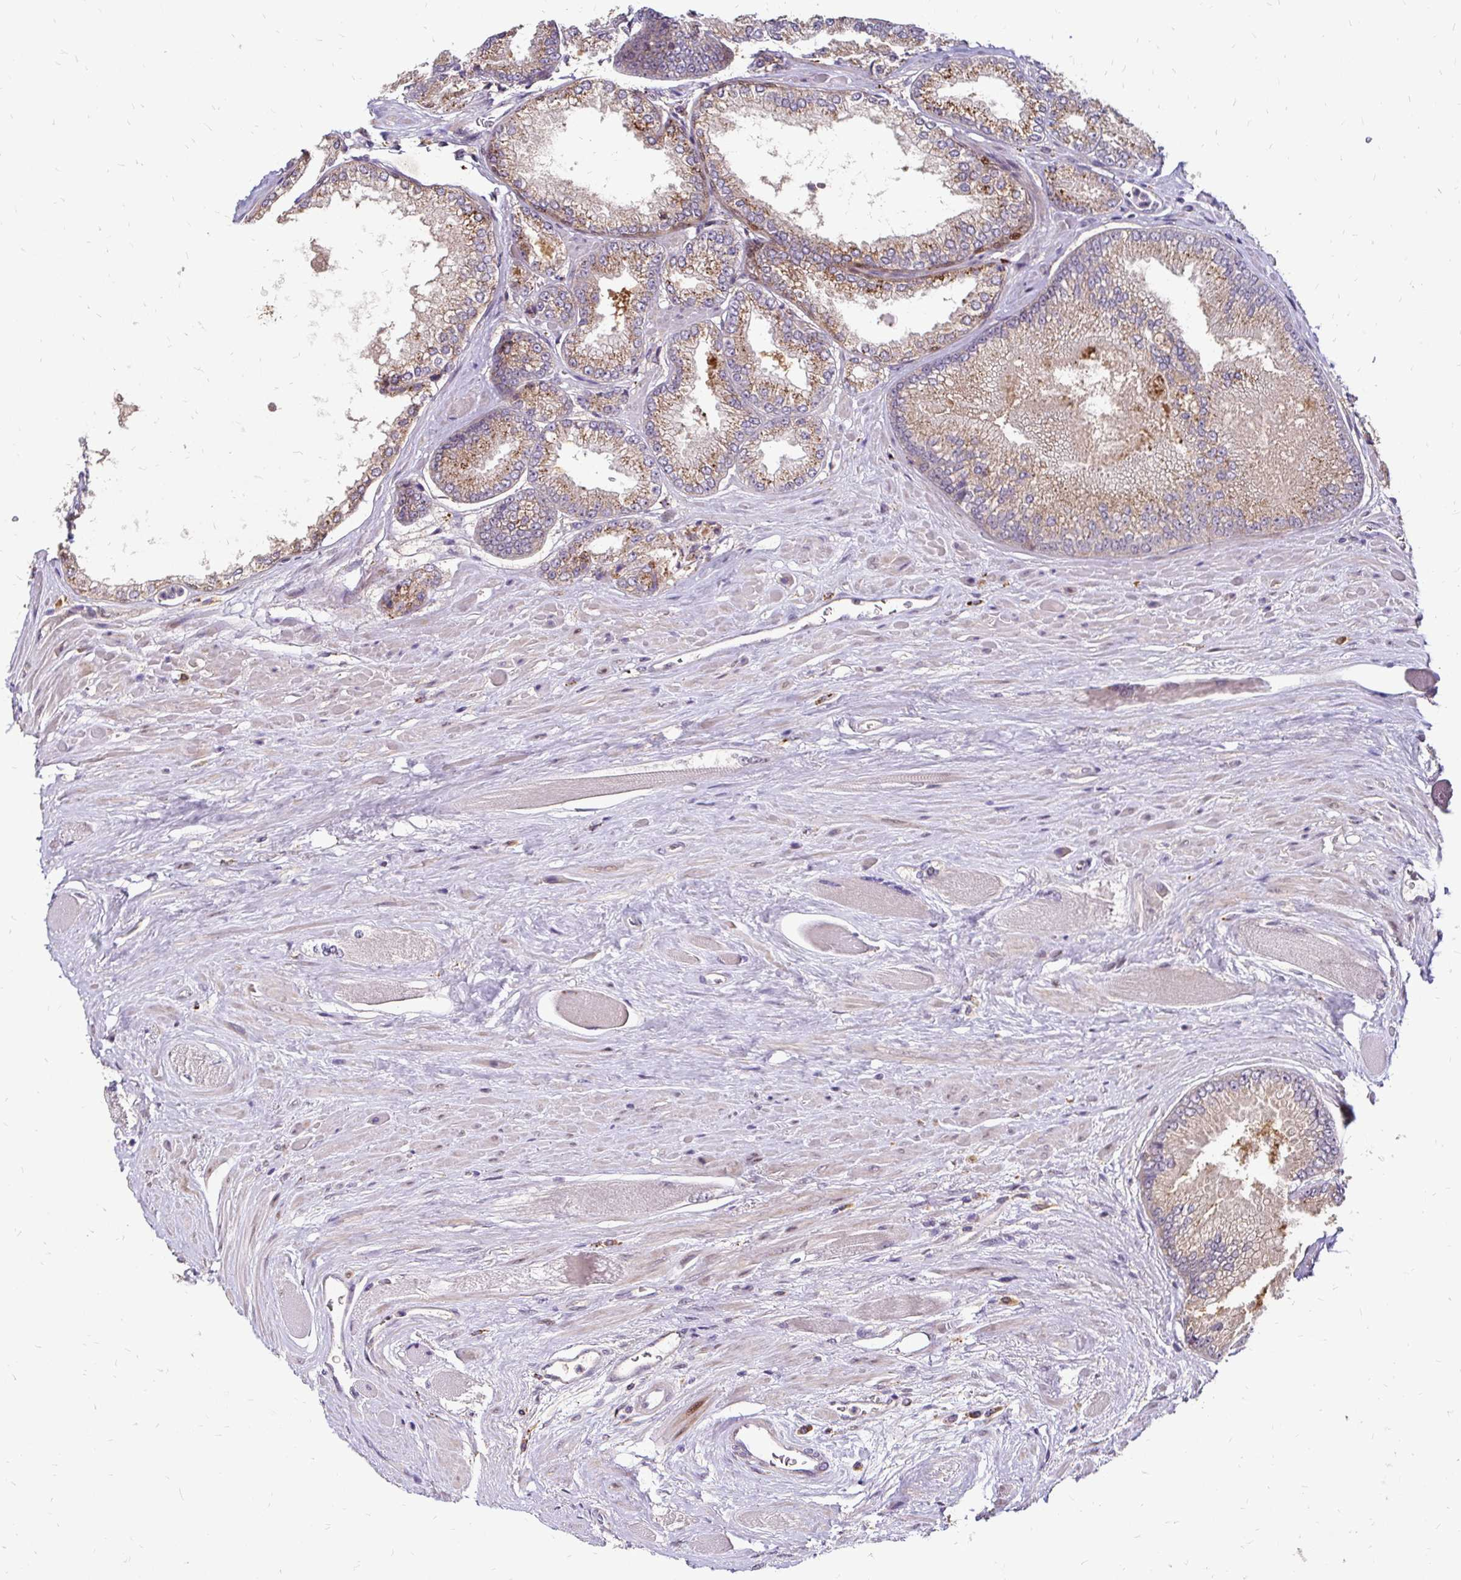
{"staining": {"intensity": "moderate", "quantity": ">75%", "location": "cytoplasmic/membranous"}, "tissue": "prostate cancer", "cell_type": "Tumor cells", "image_type": "cancer", "snomed": [{"axis": "morphology", "description": "Adenocarcinoma, Low grade"}, {"axis": "topography", "description": "Prostate"}], "caption": "Prostate cancer (adenocarcinoma (low-grade)) stained with DAB (3,3'-diaminobenzidine) immunohistochemistry (IHC) displays medium levels of moderate cytoplasmic/membranous expression in about >75% of tumor cells. The protein is stained brown, and the nuclei are stained in blue (DAB (3,3'-diaminobenzidine) IHC with brightfield microscopy, high magnification).", "gene": "IDUA", "patient": {"sex": "male", "age": 67}}